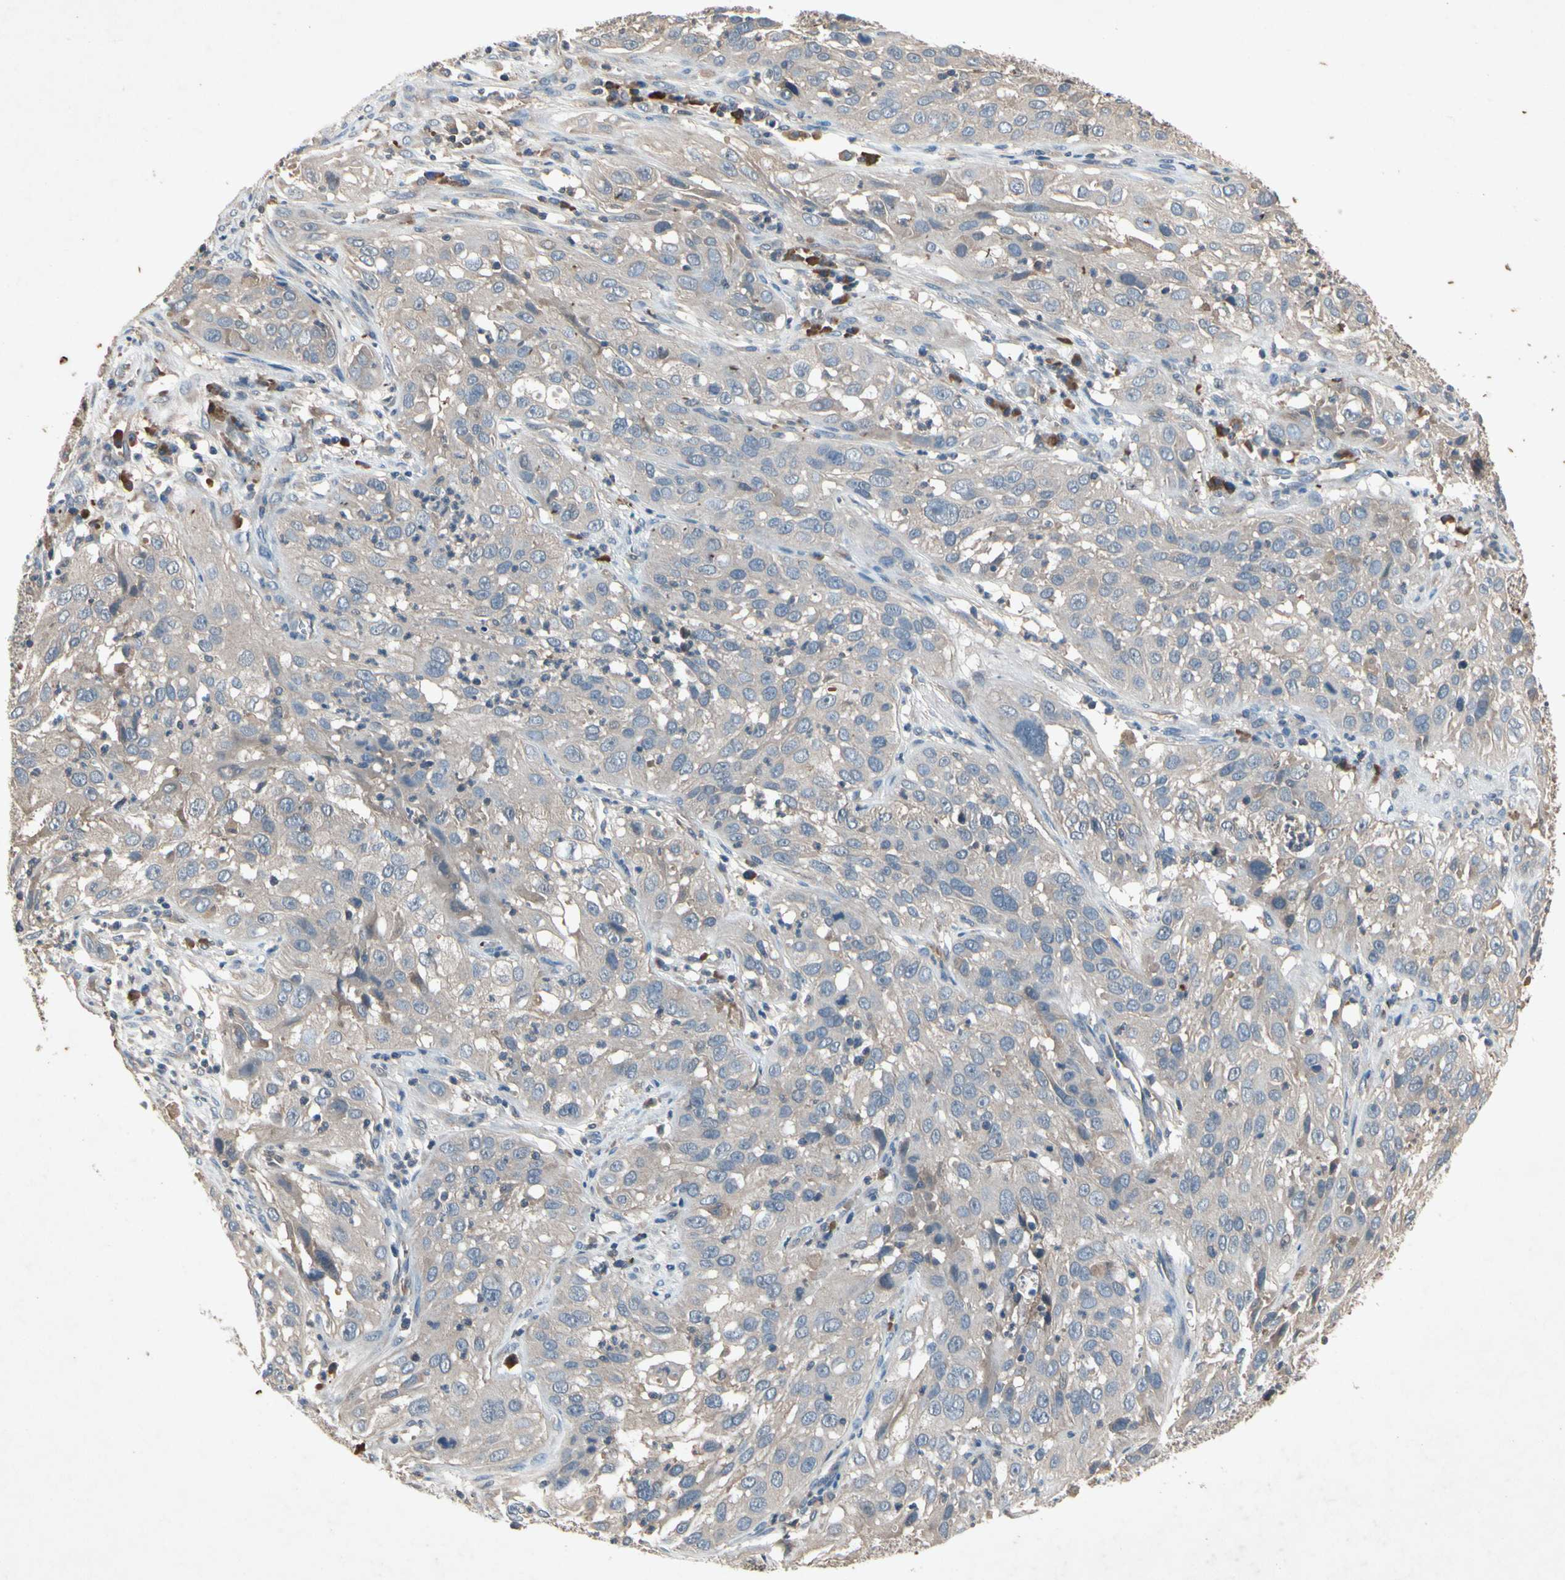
{"staining": {"intensity": "weak", "quantity": "<25%", "location": "cytoplasmic/membranous"}, "tissue": "cervical cancer", "cell_type": "Tumor cells", "image_type": "cancer", "snomed": [{"axis": "morphology", "description": "Squamous cell carcinoma, NOS"}, {"axis": "topography", "description": "Cervix"}], "caption": "A micrograph of human cervical cancer (squamous cell carcinoma) is negative for staining in tumor cells.", "gene": "IL1RL1", "patient": {"sex": "female", "age": 32}}